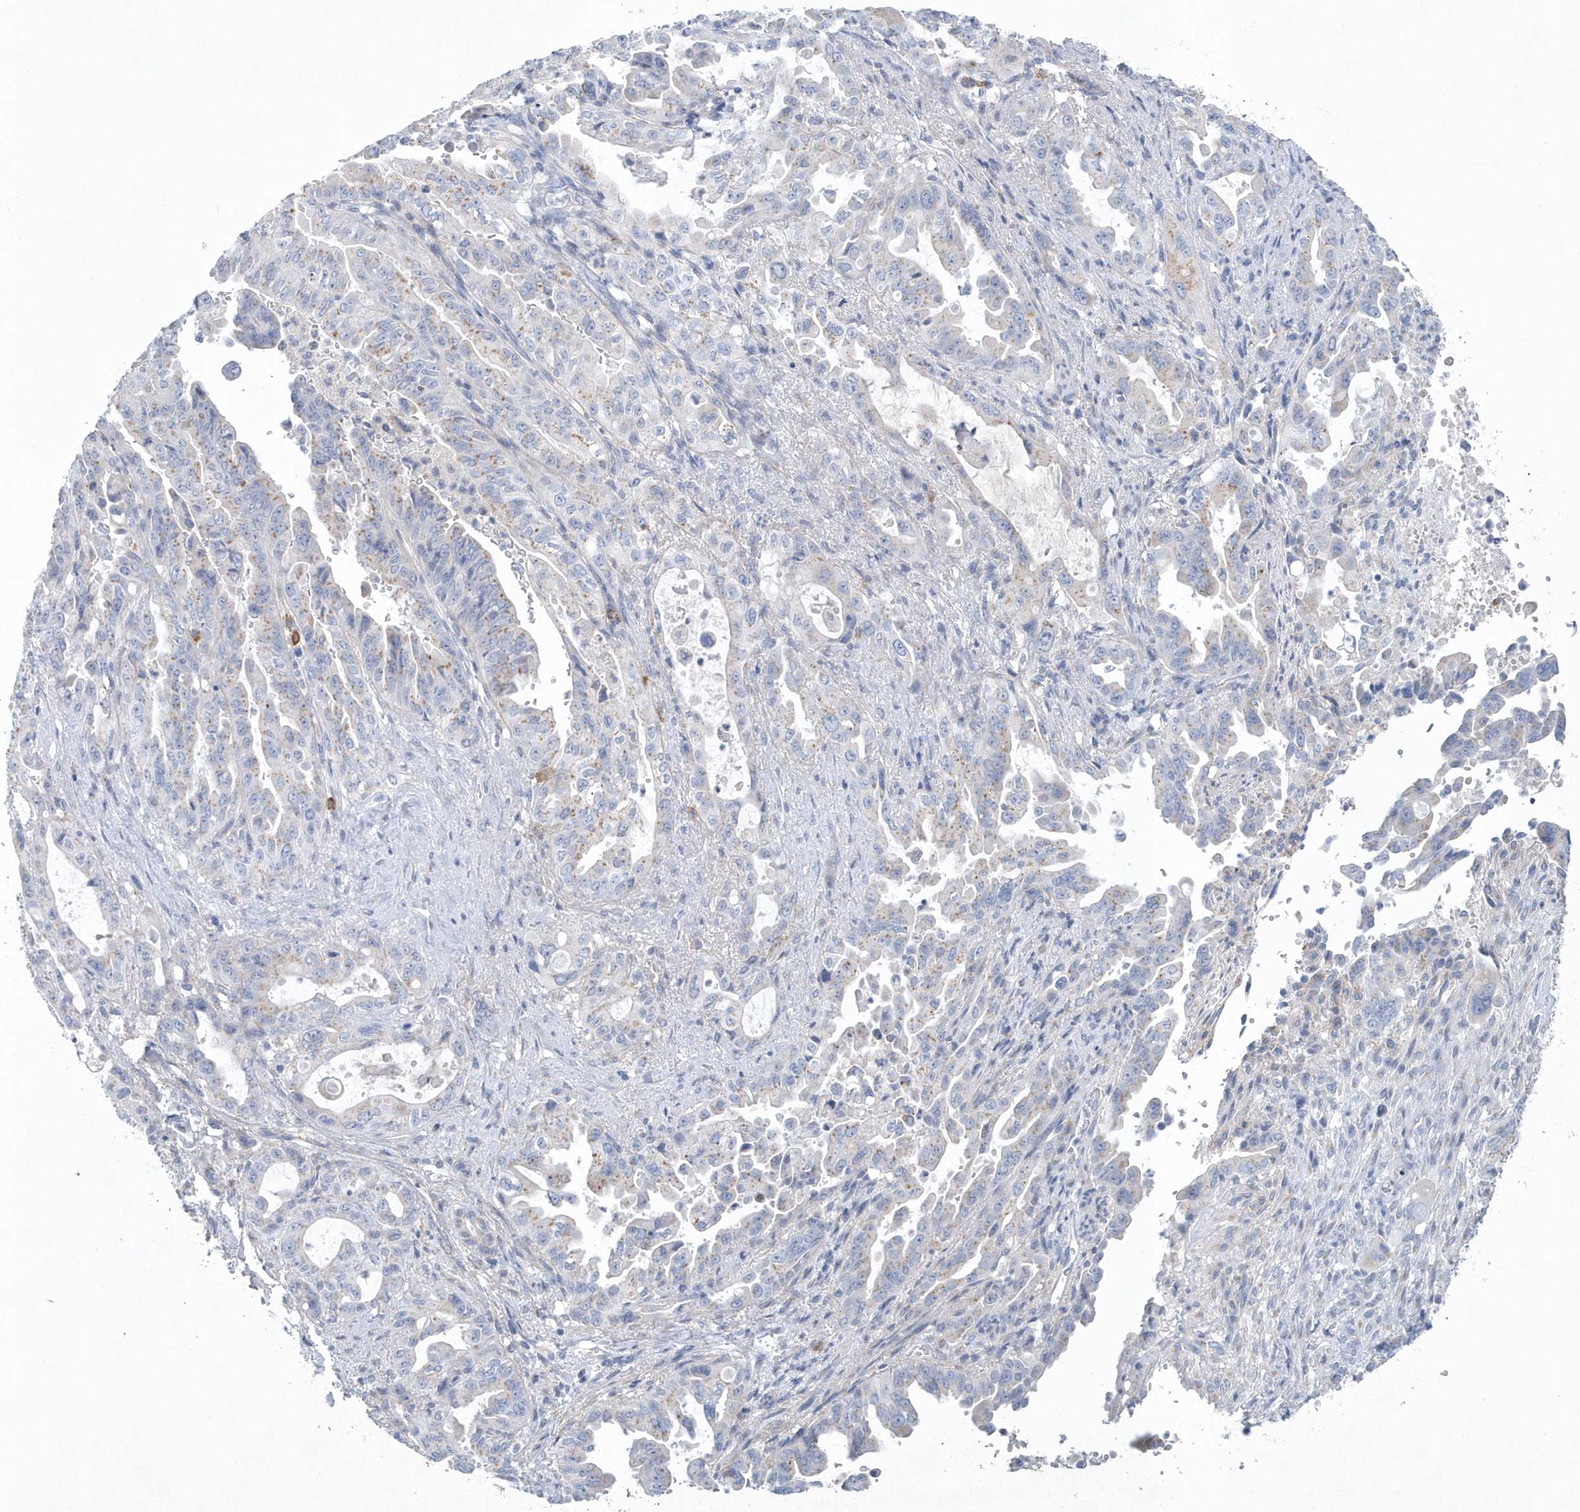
{"staining": {"intensity": "weak", "quantity": "25%-75%", "location": "cytoplasmic/membranous"}, "tissue": "pancreatic cancer", "cell_type": "Tumor cells", "image_type": "cancer", "snomed": [{"axis": "morphology", "description": "Adenocarcinoma, NOS"}, {"axis": "topography", "description": "Pancreas"}], "caption": "There is low levels of weak cytoplasmic/membranous staining in tumor cells of pancreatic adenocarcinoma, as demonstrated by immunohistochemical staining (brown color).", "gene": "SPATA18", "patient": {"sex": "male", "age": 70}}